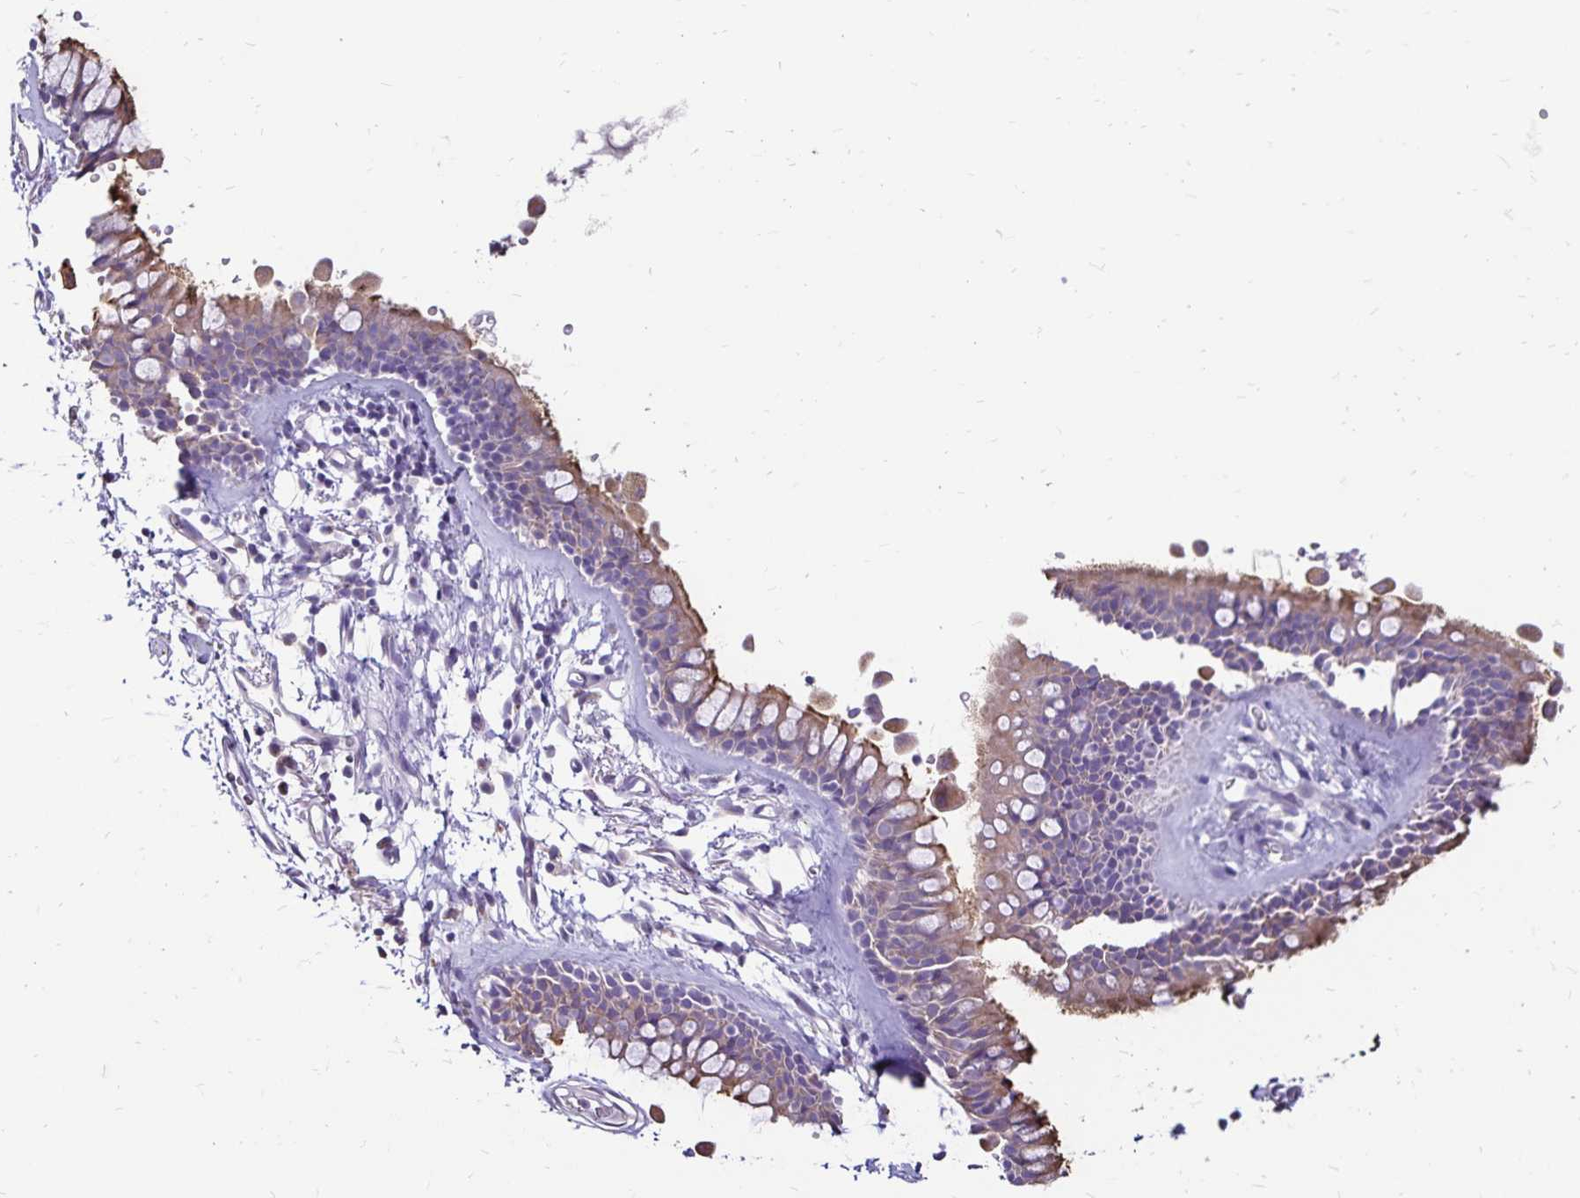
{"staining": {"intensity": "moderate", "quantity": "25%-75%", "location": "cytoplasmic/membranous"}, "tissue": "bronchus", "cell_type": "Respiratory epithelial cells", "image_type": "normal", "snomed": [{"axis": "morphology", "description": "Normal tissue, NOS"}, {"axis": "topography", "description": "Cartilage tissue"}, {"axis": "topography", "description": "Bronchus"}], "caption": "High-magnification brightfield microscopy of benign bronchus stained with DAB (3,3'-diaminobenzidine) (brown) and counterstained with hematoxylin (blue). respiratory epithelial cells exhibit moderate cytoplasmic/membranous positivity is identified in about25%-75% of cells.", "gene": "EVPL", "patient": {"sex": "female", "age": 79}}